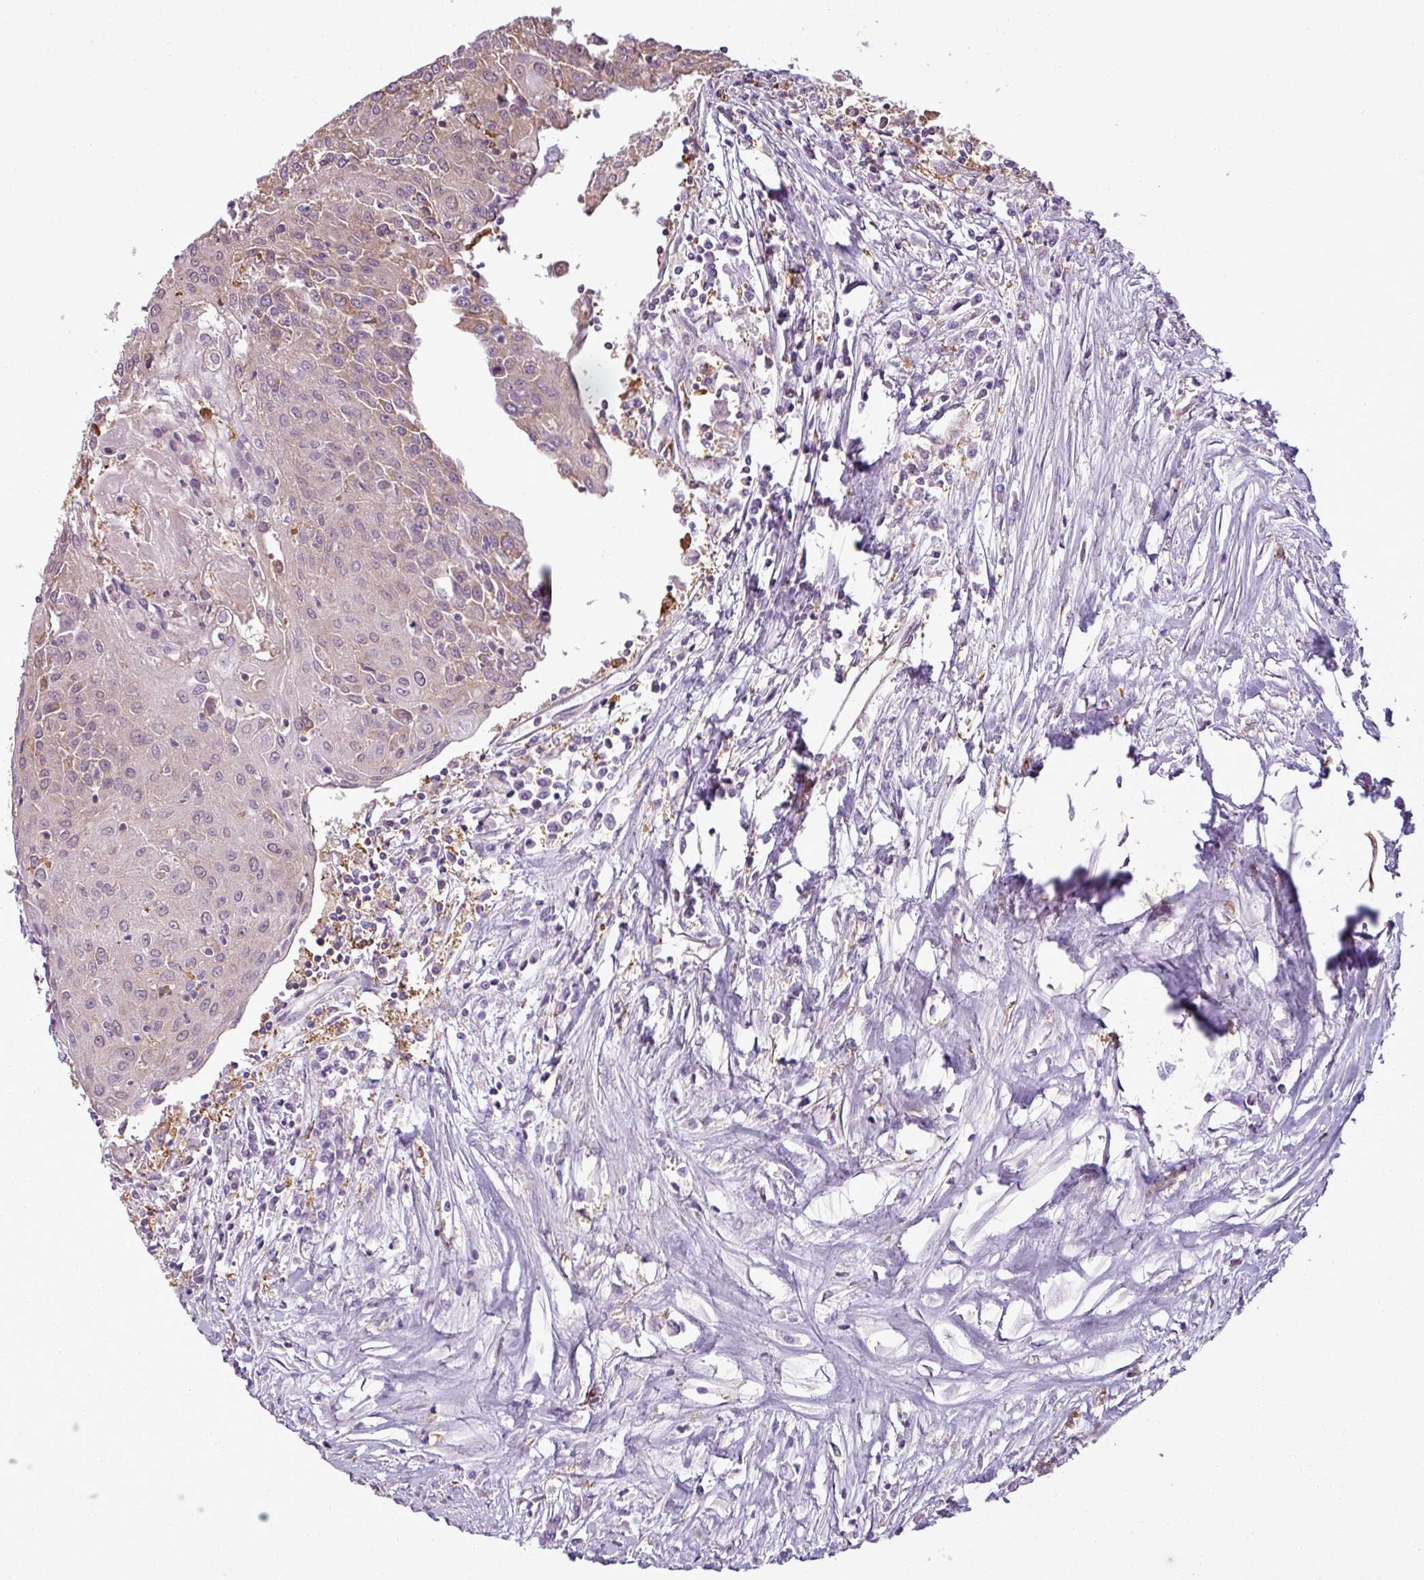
{"staining": {"intensity": "negative", "quantity": "none", "location": "none"}, "tissue": "urothelial cancer", "cell_type": "Tumor cells", "image_type": "cancer", "snomed": [{"axis": "morphology", "description": "Urothelial carcinoma, High grade"}, {"axis": "topography", "description": "Urinary bladder"}], "caption": "IHC micrograph of neoplastic tissue: human high-grade urothelial carcinoma stained with DAB shows no significant protein staining in tumor cells.", "gene": "PACSIN2", "patient": {"sex": "female", "age": 85}}